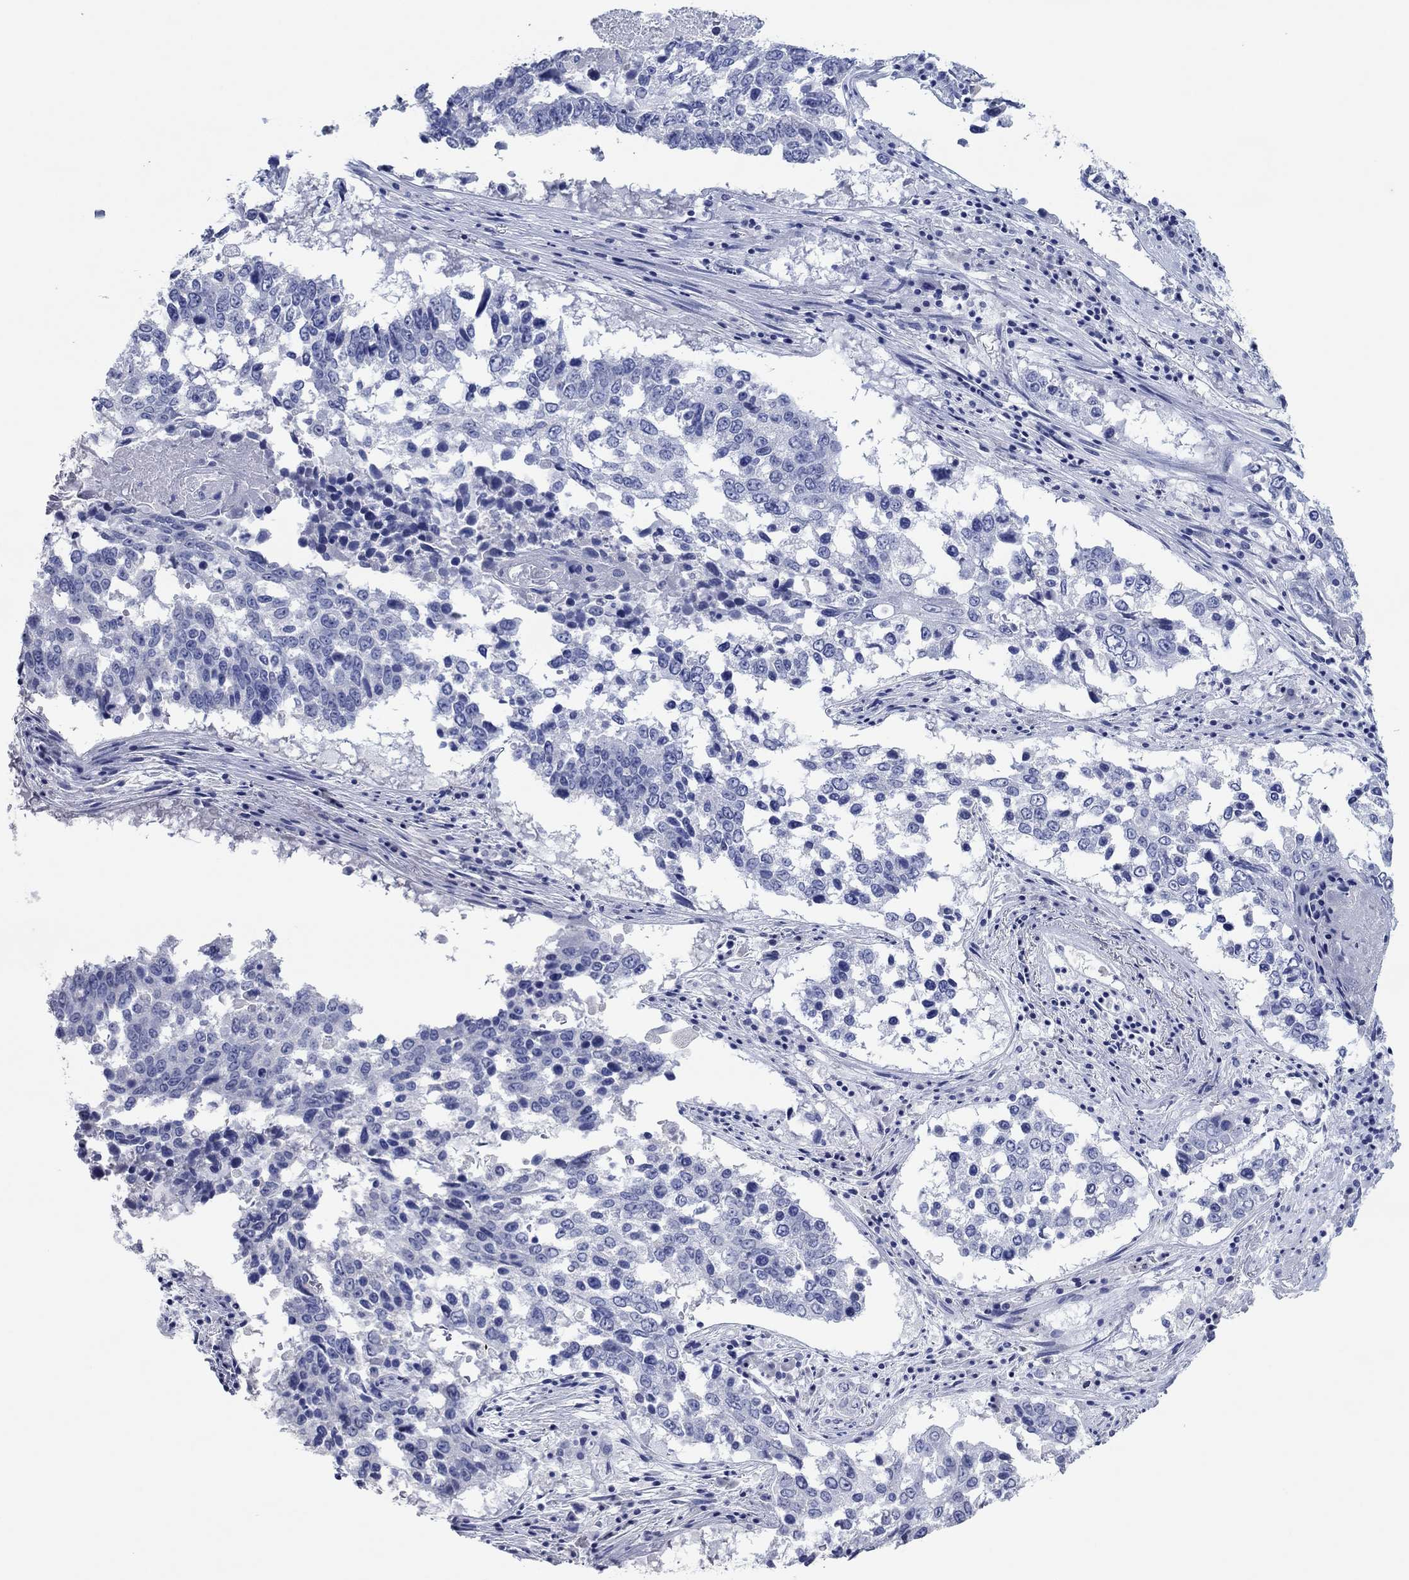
{"staining": {"intensity": "negative", "quantity": "none", "location": "none"}, "tissue": "lung cancer", "cell_type": "Tumor cells", "image_type": "cancer", "snomed": [{"axis": "morphology", "description": "Squamous cell carcinoma, NOS"}, {"axis": "topography", "description": "Lung"}], "caption": "IHC of human squamous cell carcinoma (lung) displays no positivity in tumor cells.", "gene": "POU5F1", "patient": {"sex": "male", "age": 82}}